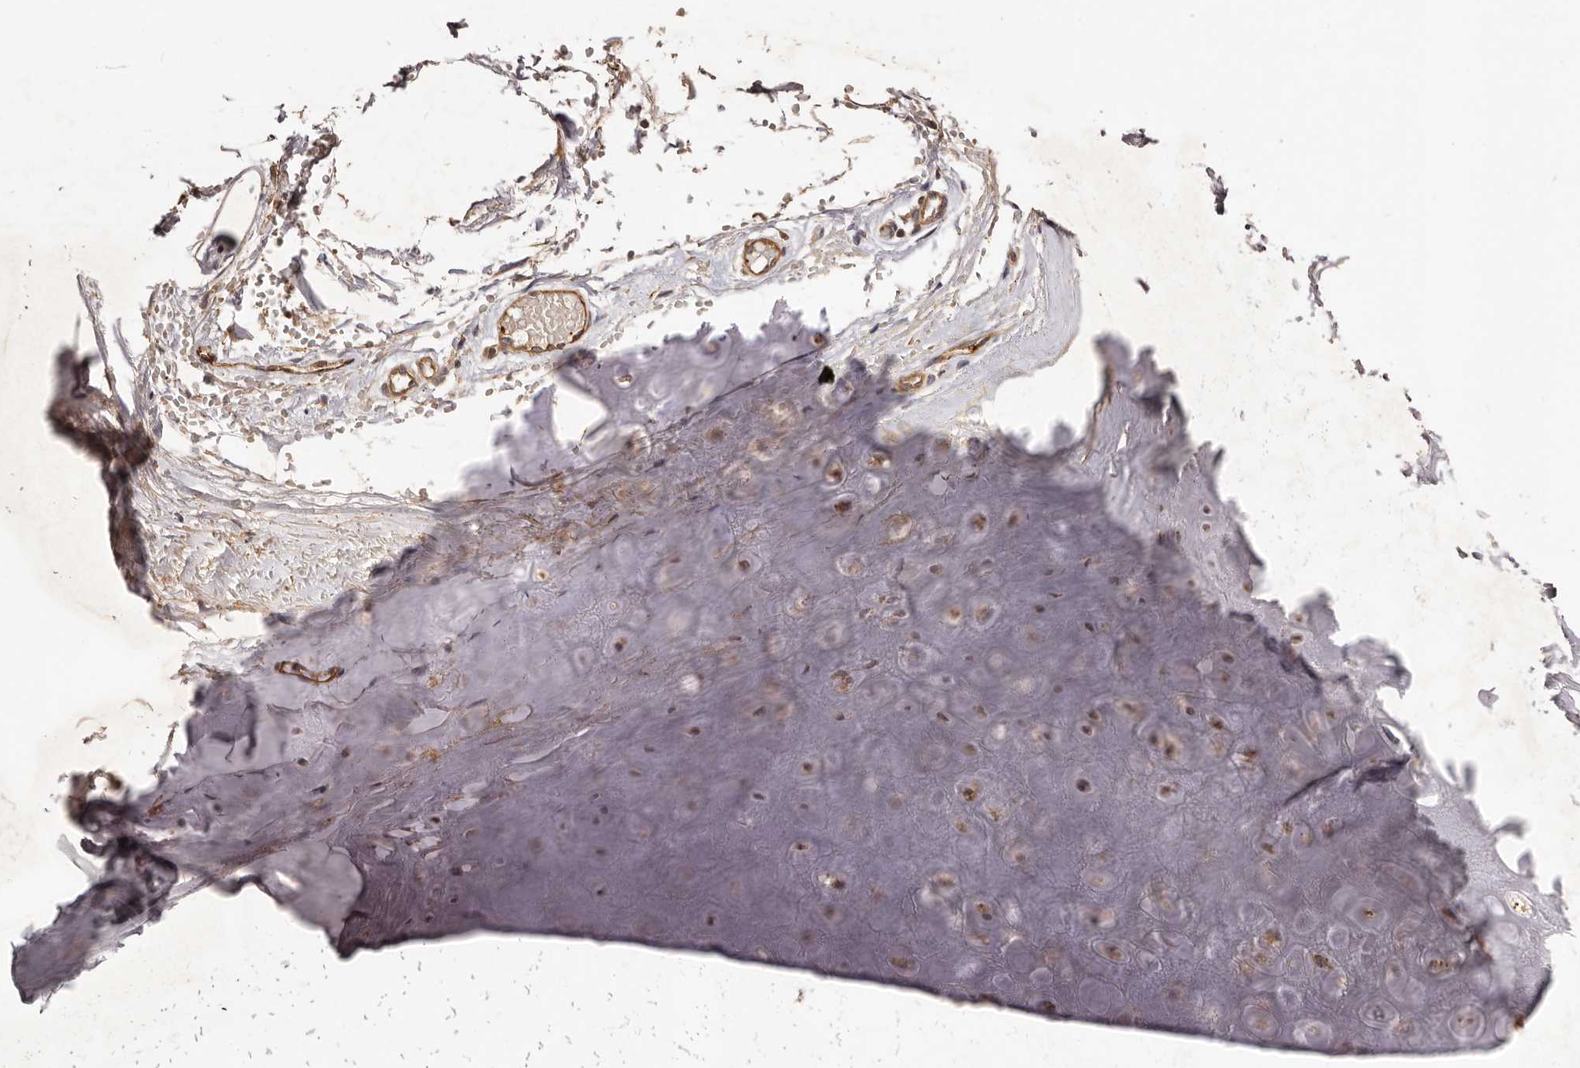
{"staining": {"intensity": "moderate", "quantity": "25%-75%", "location": "cytoplasmic/membranous"}, "tissue": "adipose tissue", "cell_type": "Adipocytes", "image_type": "normal", "snomed": [{"axis": "morphology", "description": "Normal tissue, NOS"}, {"axis": "morphology", "description": "Basal cell carcinoma"}, {"axis": "topography", "description": "Skin"}], "caption": "DAB (3,3'-diaminobenzidine) immunohistochemical staining of benign human adipose tissue displays moderate cytoplasmic/membranous protein staining in approximately 25%-75% of adipocytes.", "gene": "GTPBP1", "patient": {"sex": "female", "age": 89}}